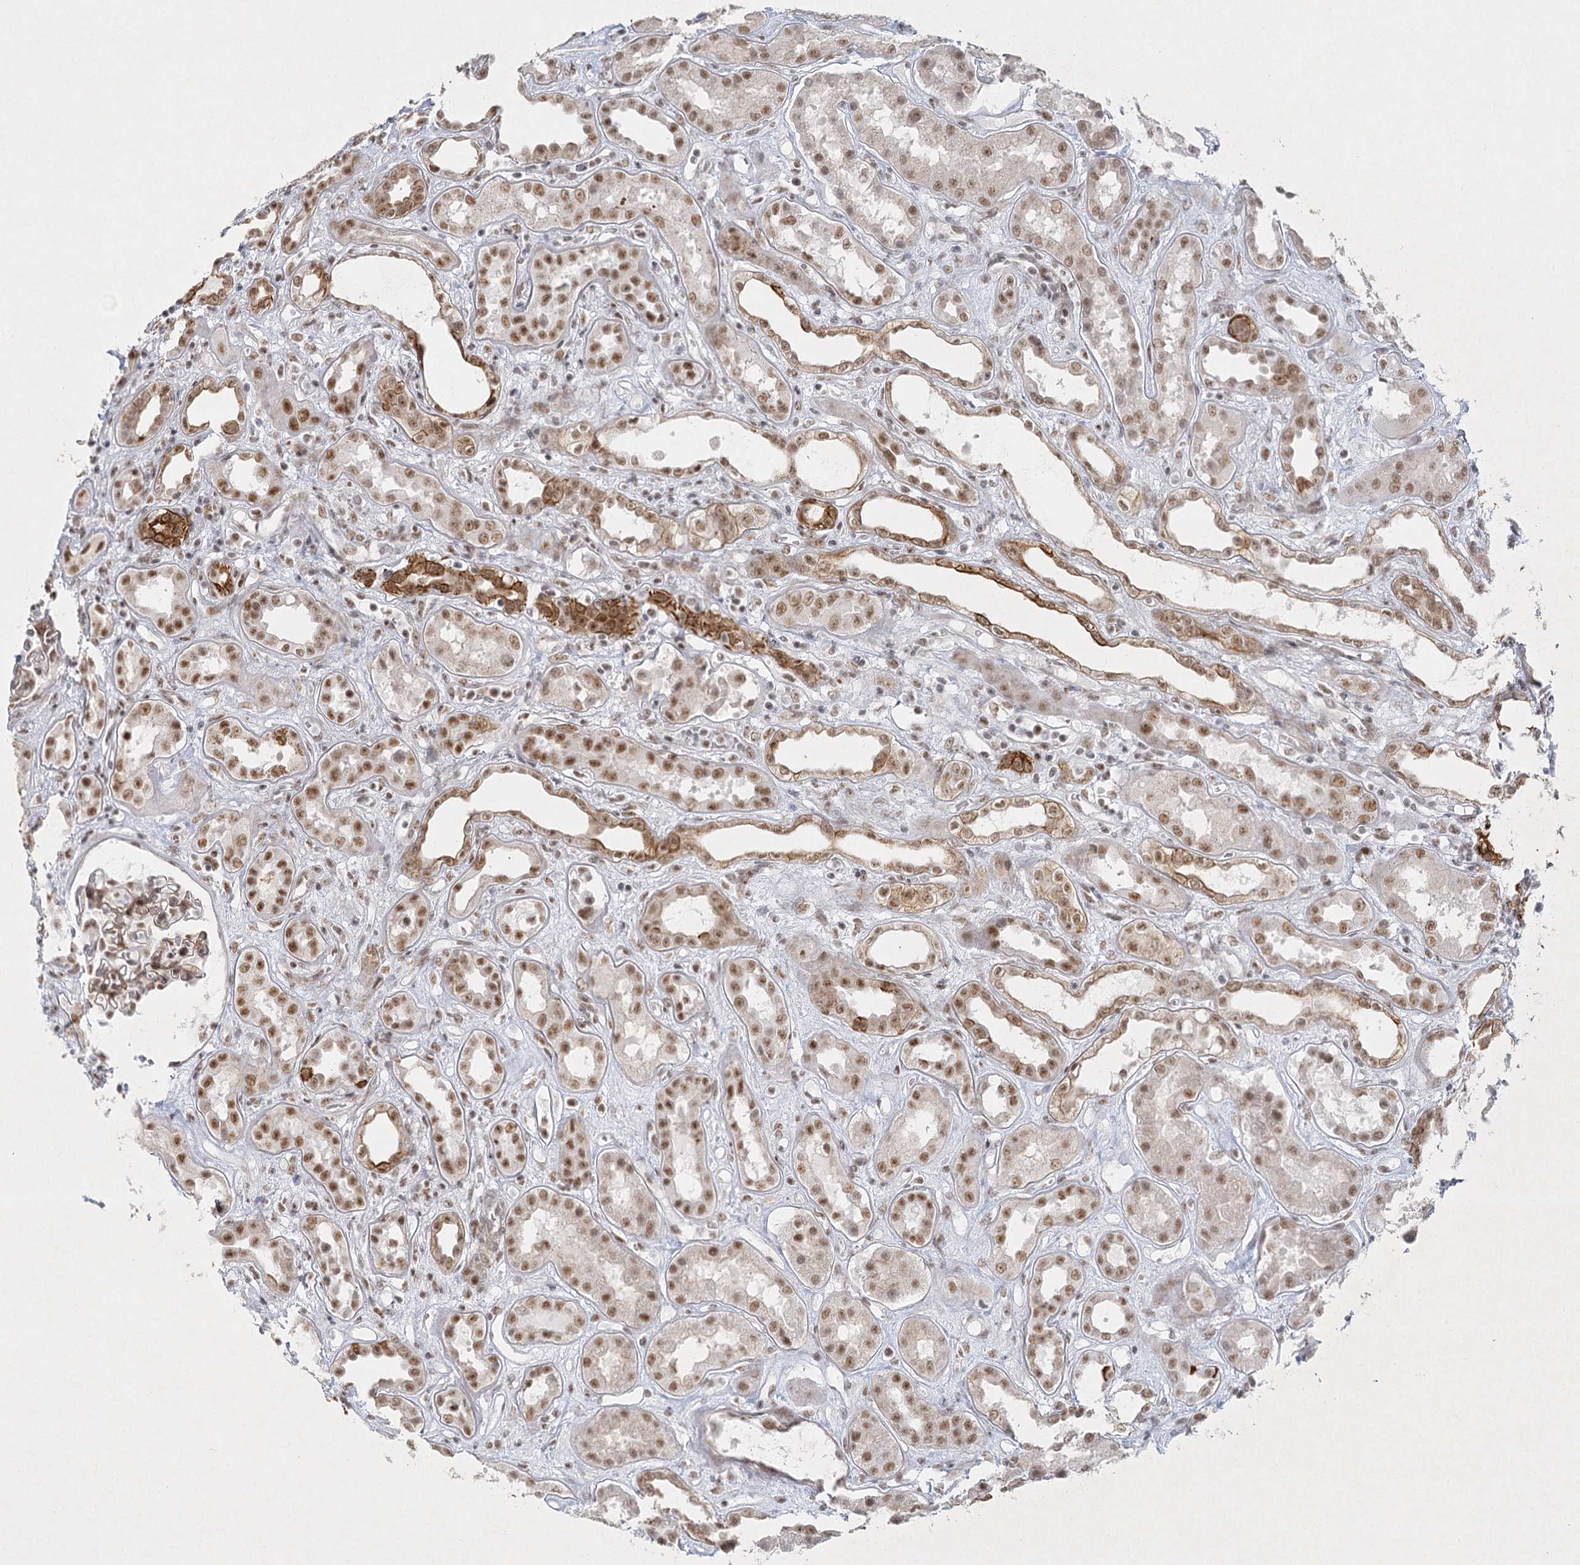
{"staining": {"intensity": "moderate", "quantity": "25%-75%", "location": "cytoplasmic/membranous,nuclear"}, "tissue": "kidney", "cell_type": "Cells in glomeruli", "image_type": "normal", "snomed": [{"axis": "morphology", "description": "Normal tissue, NOS"}, {"axis": "topography", "description": "Kidney"}], "caption": "Immunohistochemistry (IHC) histopathology image of unremarkable kidney: kidney stained using immunohistochemistry (IHC) demonstrates medium levels of moderate protein expression localized specifically in the cytoplasmic/membranous,nuclear of cells in glomeruli, appearing as a cytoplasmic/membranous,nuclear brown color.", "gene": "U2SURP", "patient": {"sex": "male", "age": 59}}